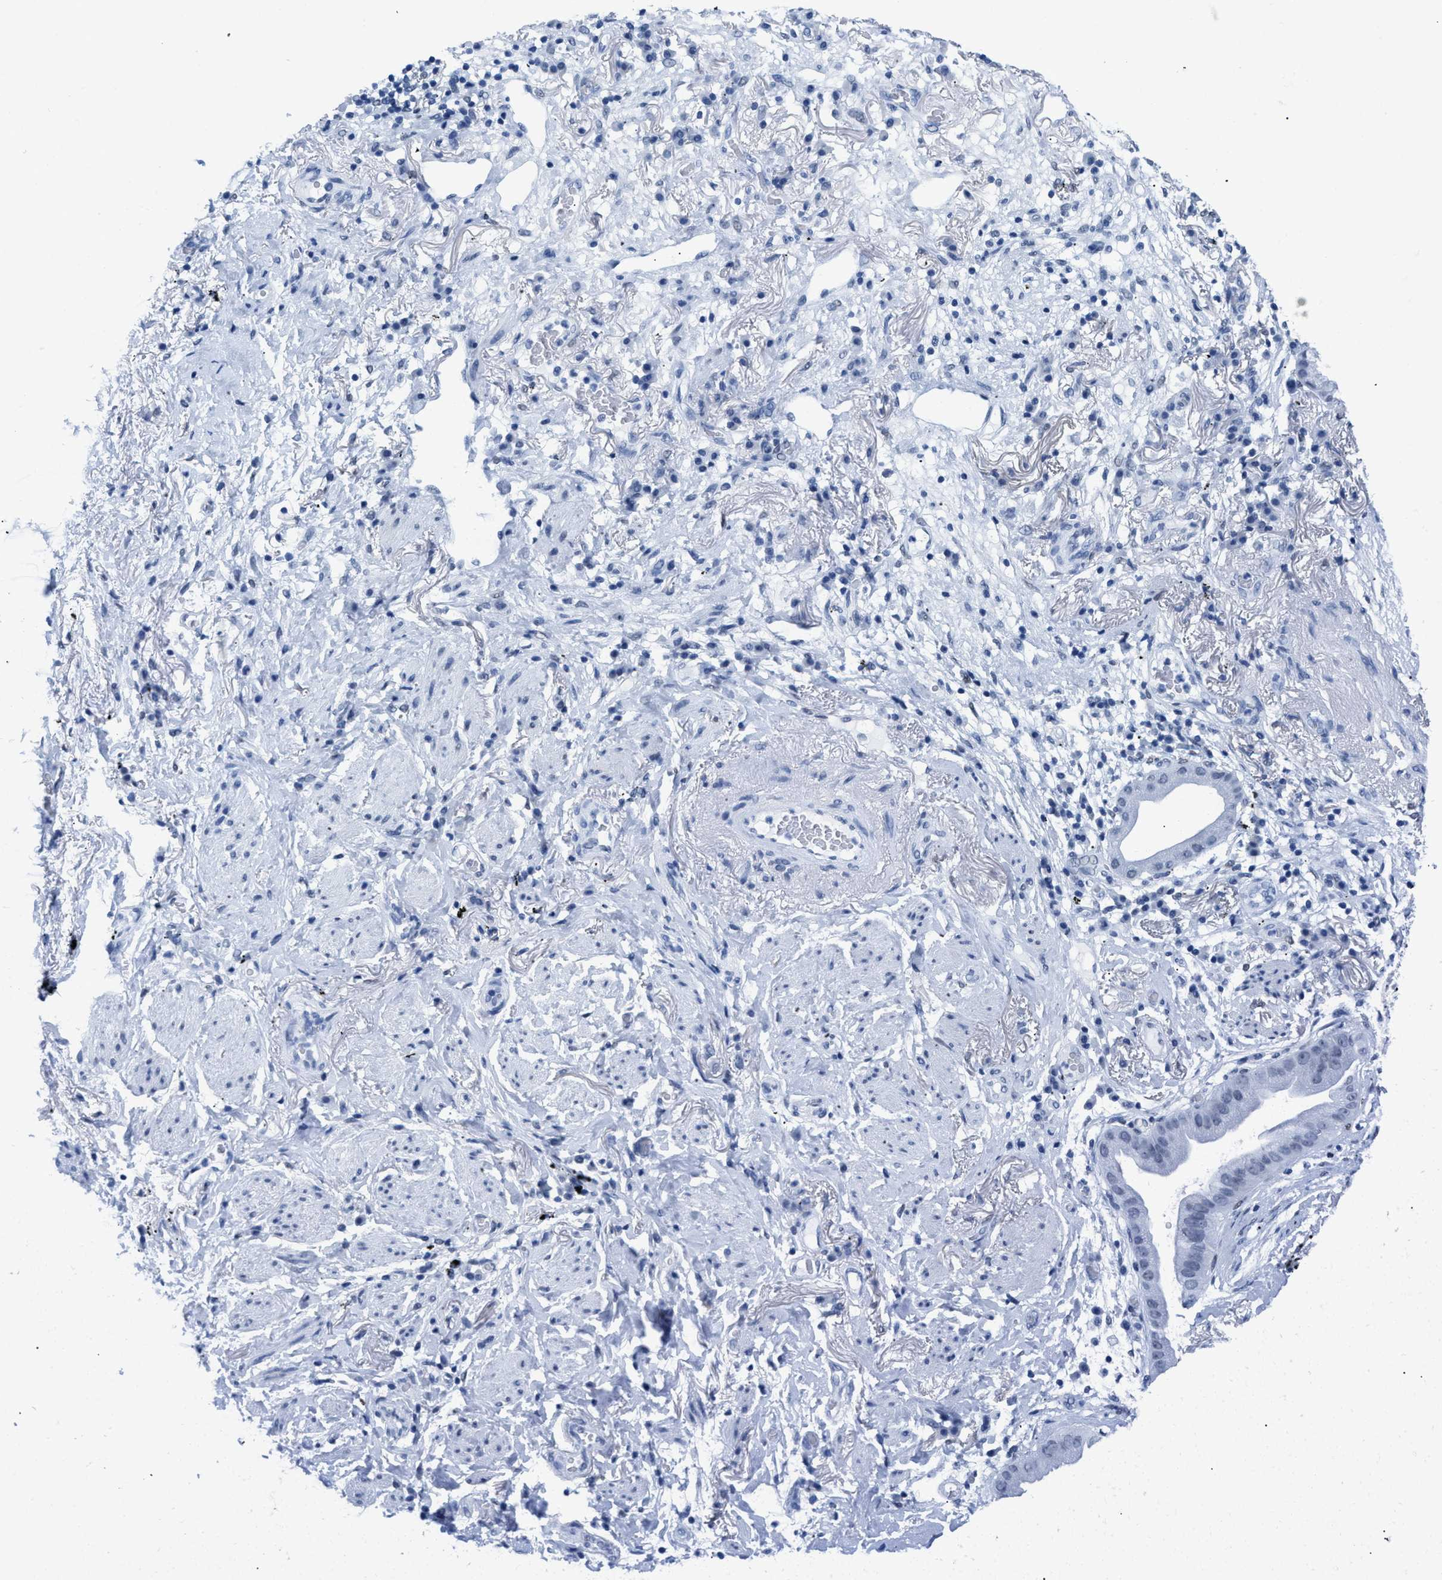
{"staining": {"intensity": "negative", "quantity": "none", "location": "none"}, "tissue": "lung cancer", "cell_type": "Tumor cells", "image_type": "cancer", "snomed": [{"axis": "morphology", "description": "Normal tissue, NOS"}, {"axis": "morphology", "description": "Adenocarcinoma, NOS"}, {"axis": "topography", "description": "Bronchus"}, {"axis": "topography", "description": "Lung"}], "caption": "Protein analysis of lung adenocarcinoma displays no significant staining in tumor cells.", "gene": "CTBP1", "patient": {"sex": "female", "age": 70}}